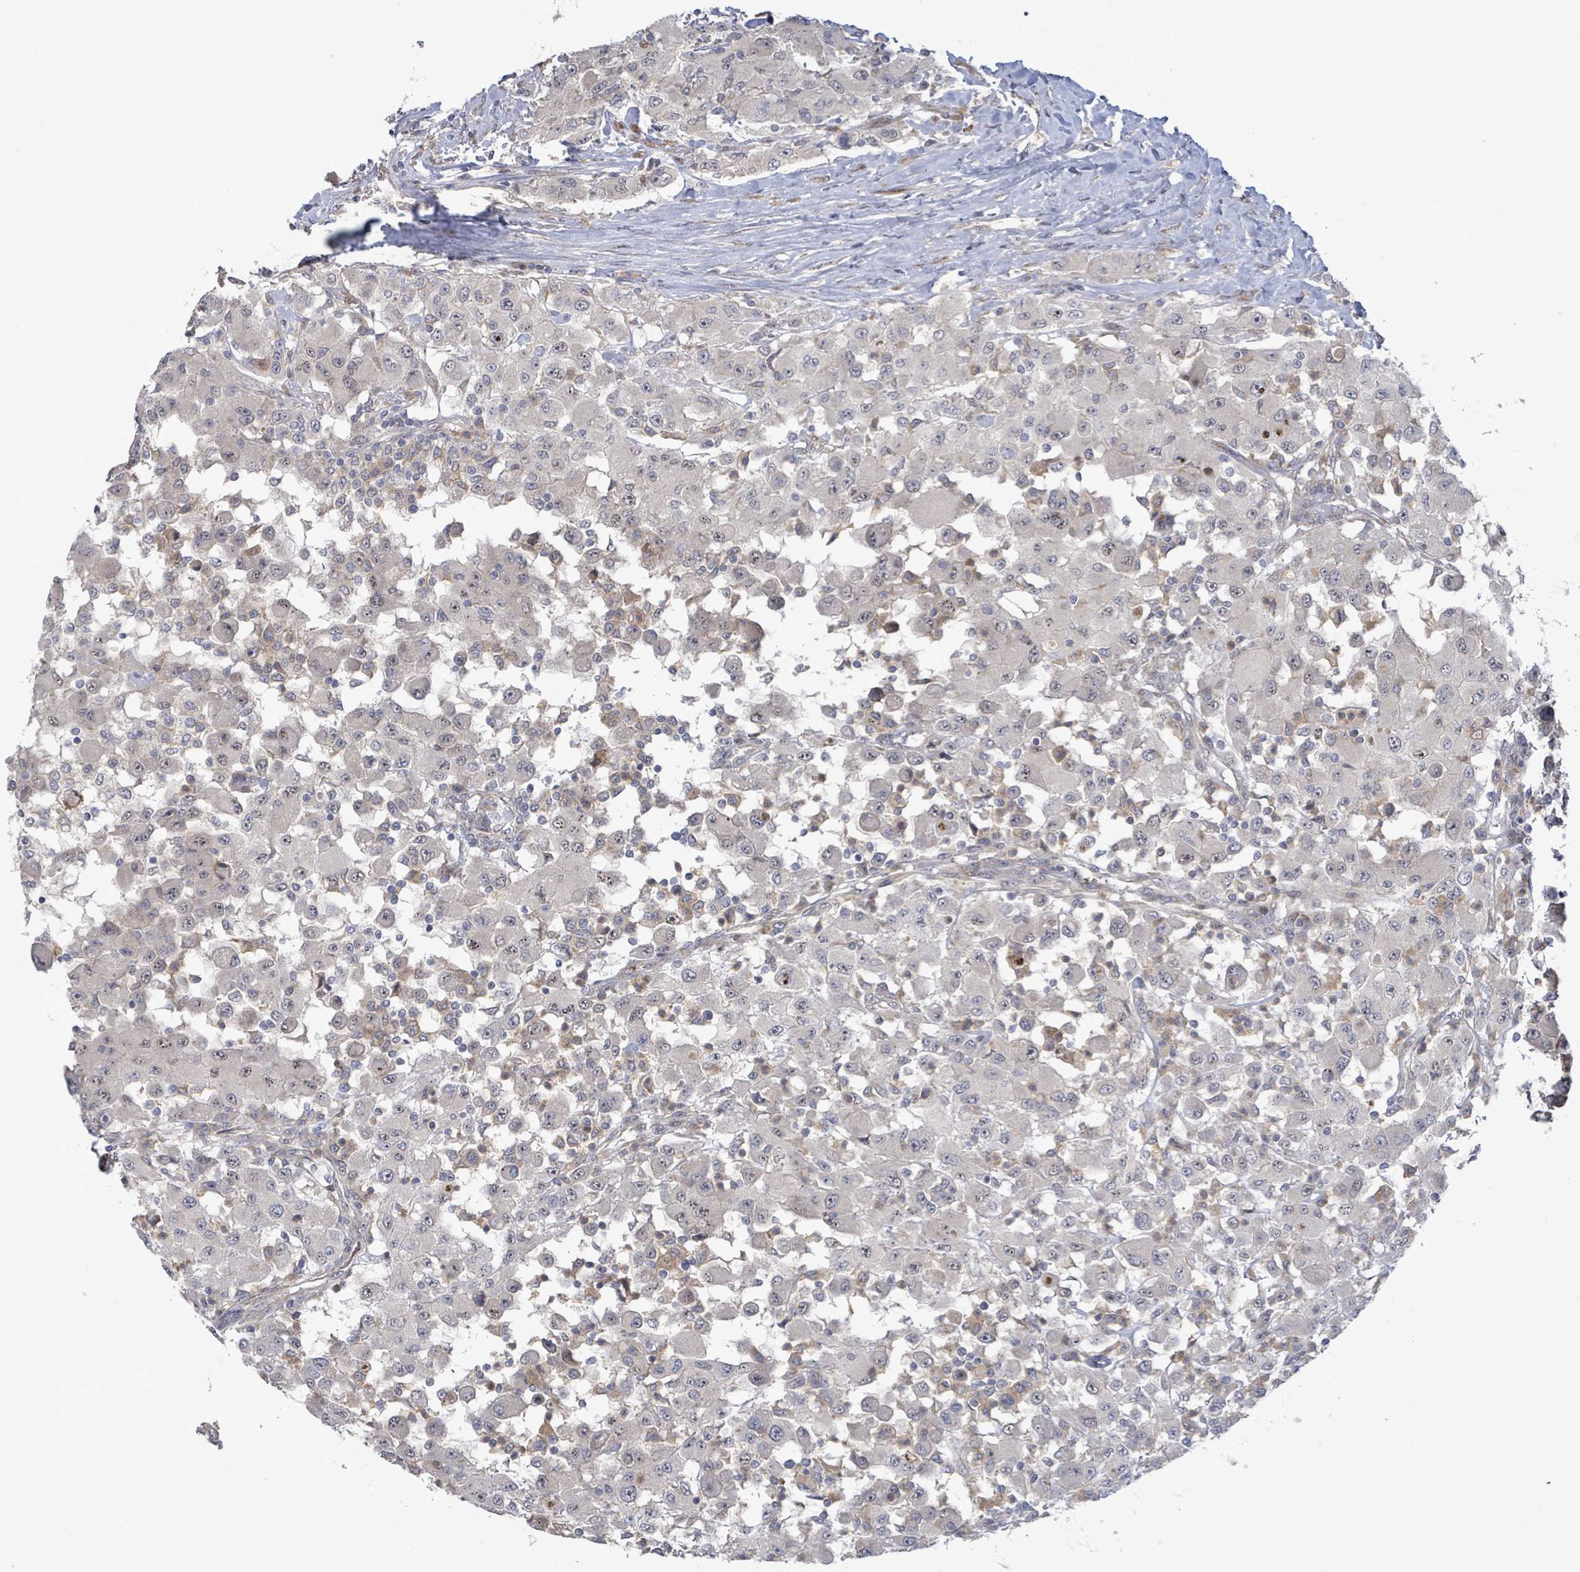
{"staining": {"intensity": "negative", "quantity": "none", "location": "none"}, "tissue": "renal cancer", "cell_type": "Tumor cells", "image_type": "cancer", "snomed": [{"axis": "morphology", "description": "Adenocarcinoma, NOS"}, {"axis": "topography", "description": "Kidney"}], "caption": "DAB immunohistochemical staining of renal cancer (adenocarcinoma) displays no significant expression in tumor cells.", "gene": "SLIT3", "patient": {"sex": "female", "age": 67}}